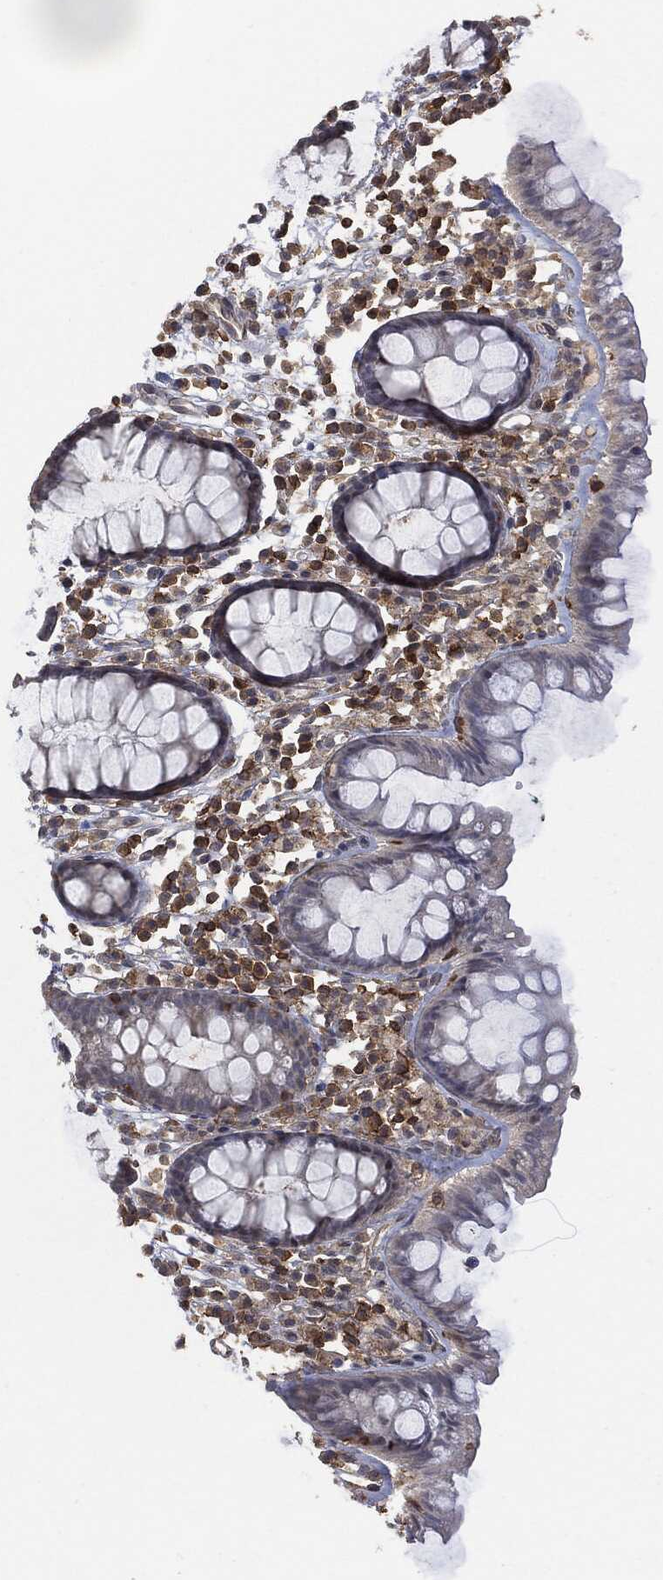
{"staining": {"intensity": "negative", "quantity": "none", "location": "none"}, "tissue": "colon", "cell_type": "Endothelial cells", "image_type": "normal", "snomed": [{"axis": "morphology", "description": "Normal tissue, NOS"}, {"axis": "topography", "description": "Colon"}], "caption": "The IHC histopathology image has no significant positivity in endothelial cells of colon.", "gene": "PSMB10", "patient": {"sex": "male", "age": 76}}